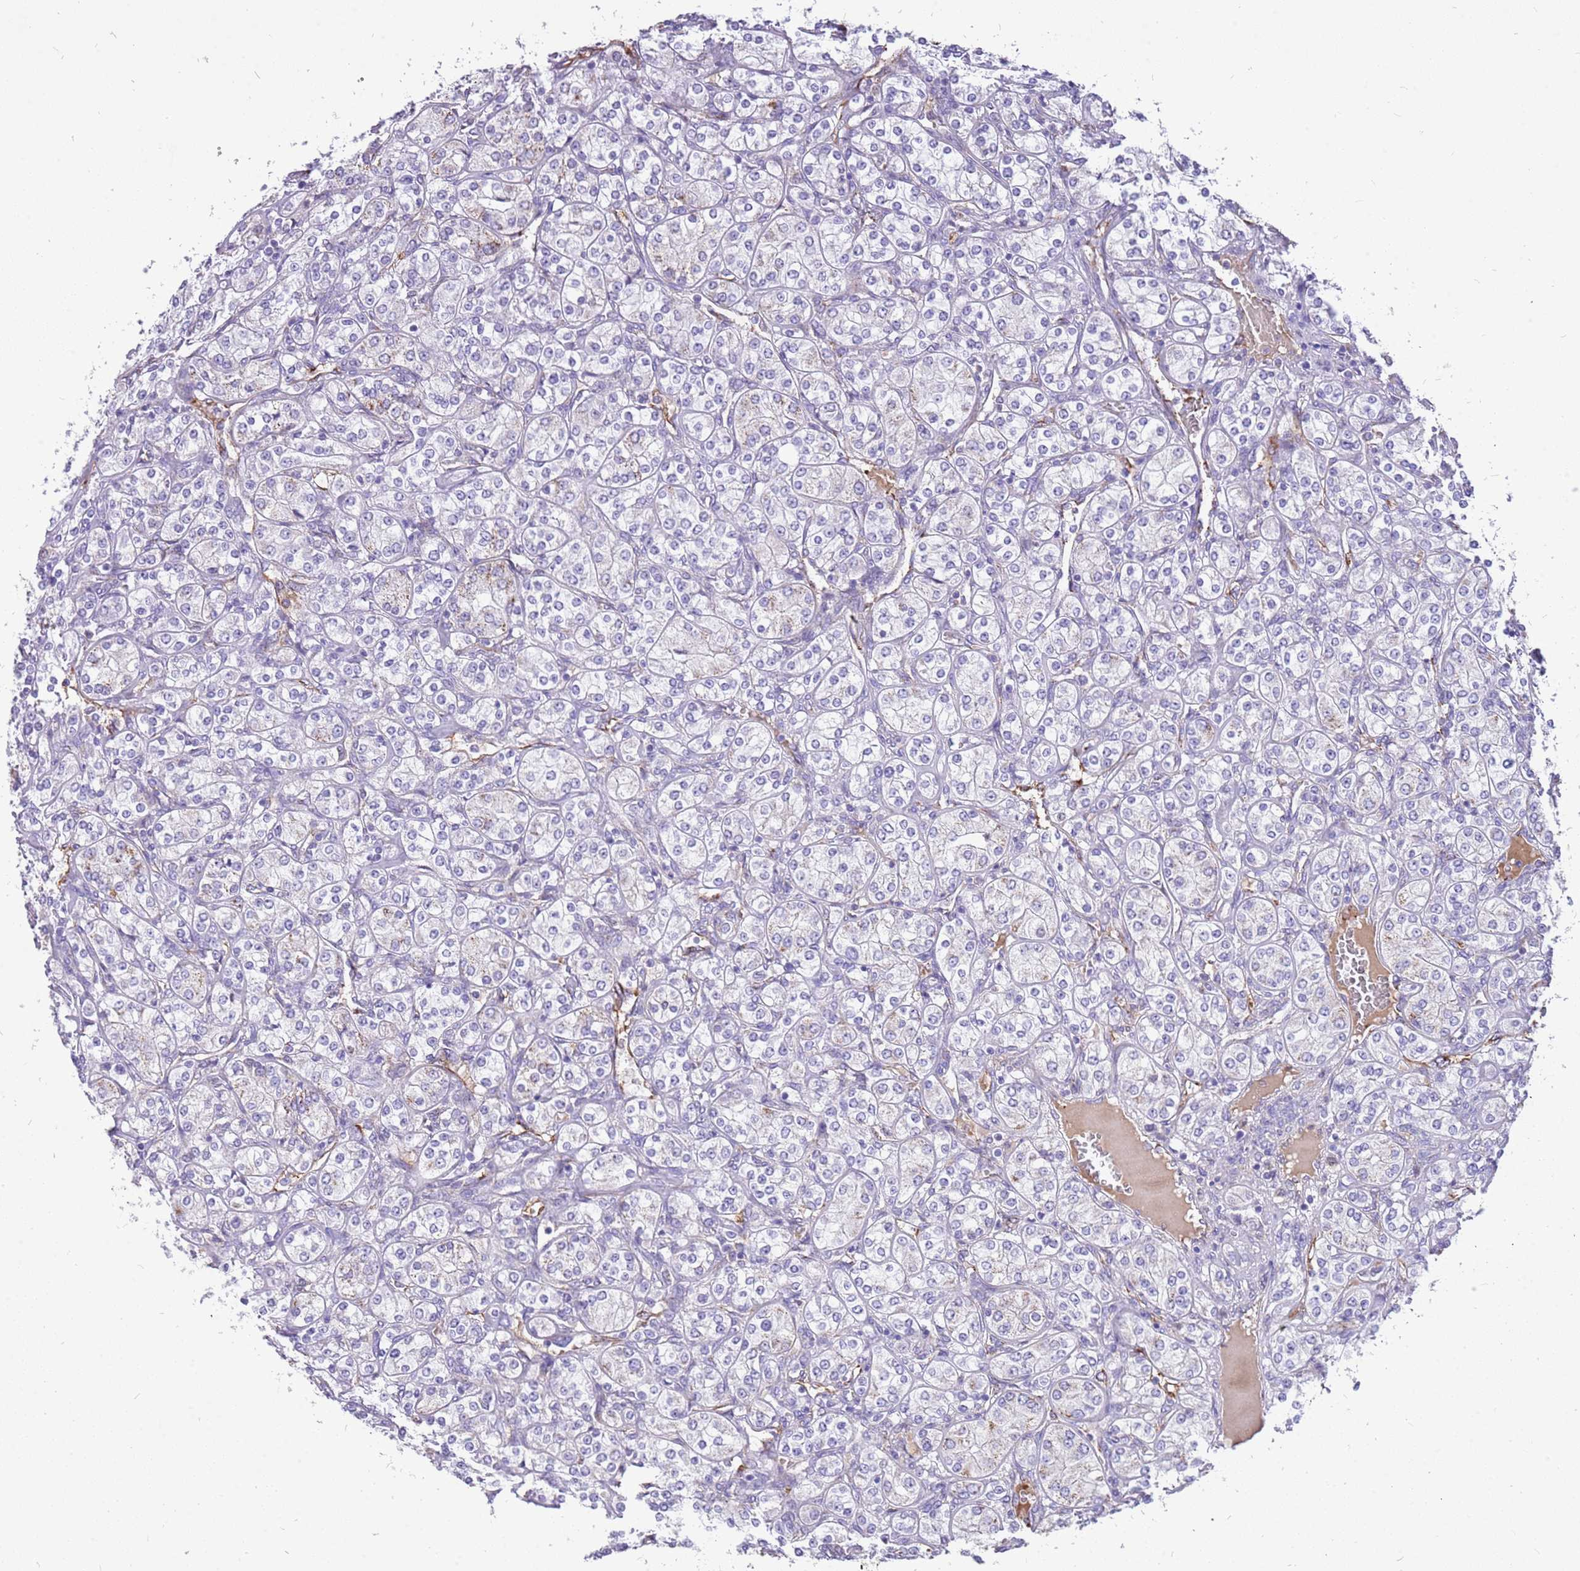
{"staining": {"intensity": "weak", "quantity": "<25%", "location": "cytoplasmic/membranous"}, "tissue": "renal cancer", "cell_type": "Tumor cells", "image_type": "cancer", "snomed": [{"axis": "morphology", "description": "Adenocarcinoma, NOS"}, {"axis": "topography", "description": "Kidney"}], "caption": "Immunohistochemical staining of renal cancer demonstrates no significant expression in tumor cells. Brightfield microscopy of immunohistochemistry (IHC) stained with DAB (3,3'-diaminobenzidine) (brown) and hematoxylin (blue), captured at high magnification.", "gene": "PCNX1", "patient": {"sex": "male", "age": 77}}